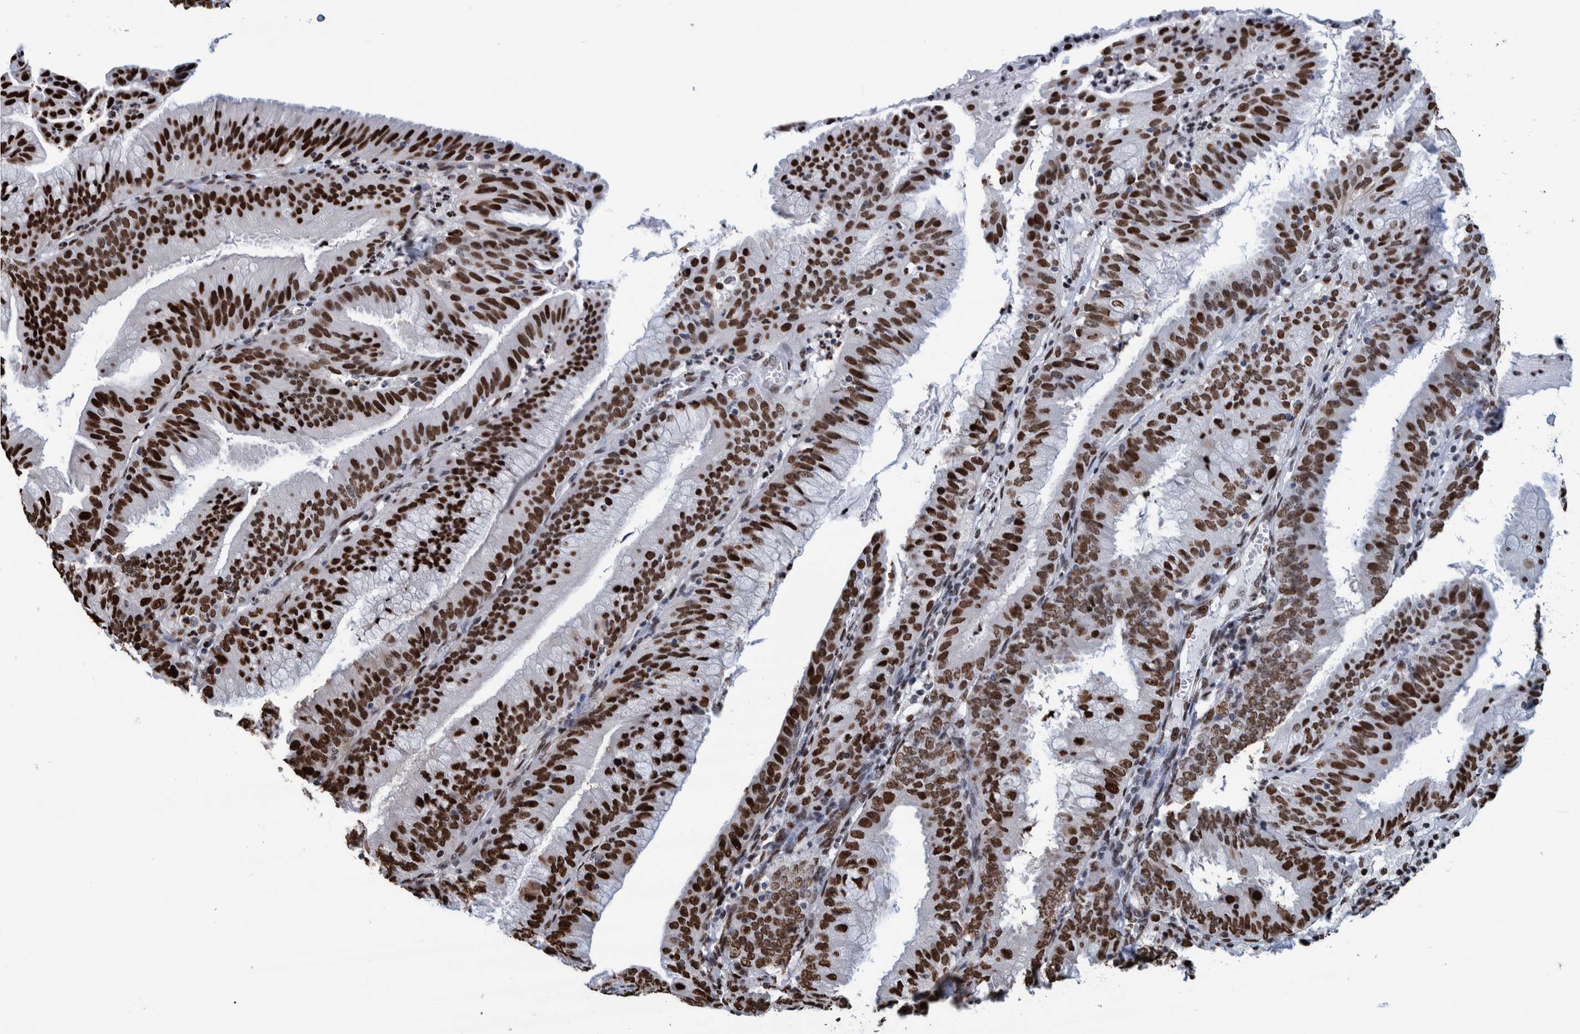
{"staining": {"intensity": "strong", "quantity": ">75%", "location": "cytoplasmic/membranous"}, "tissue": "endometrium", "cell_type": "Cells in endometrial stroma", "image_type": "normal", "snomed": [{"axis": "morphology", "description": "Normal tissue, NOS"}, {"axis": "morphology", "description": "Adenocarcinoma, NOS"}, {"axis": "topography", "description": "Endometrium"}], "caption": "Protein expression analysis of benign endometrium reveals strong cytoplasmic/membranous staining in approximately >75% of cells in endometrial stroma.", "gene": "HEATR9", "patient": {"sex": "female", "age": 57}}